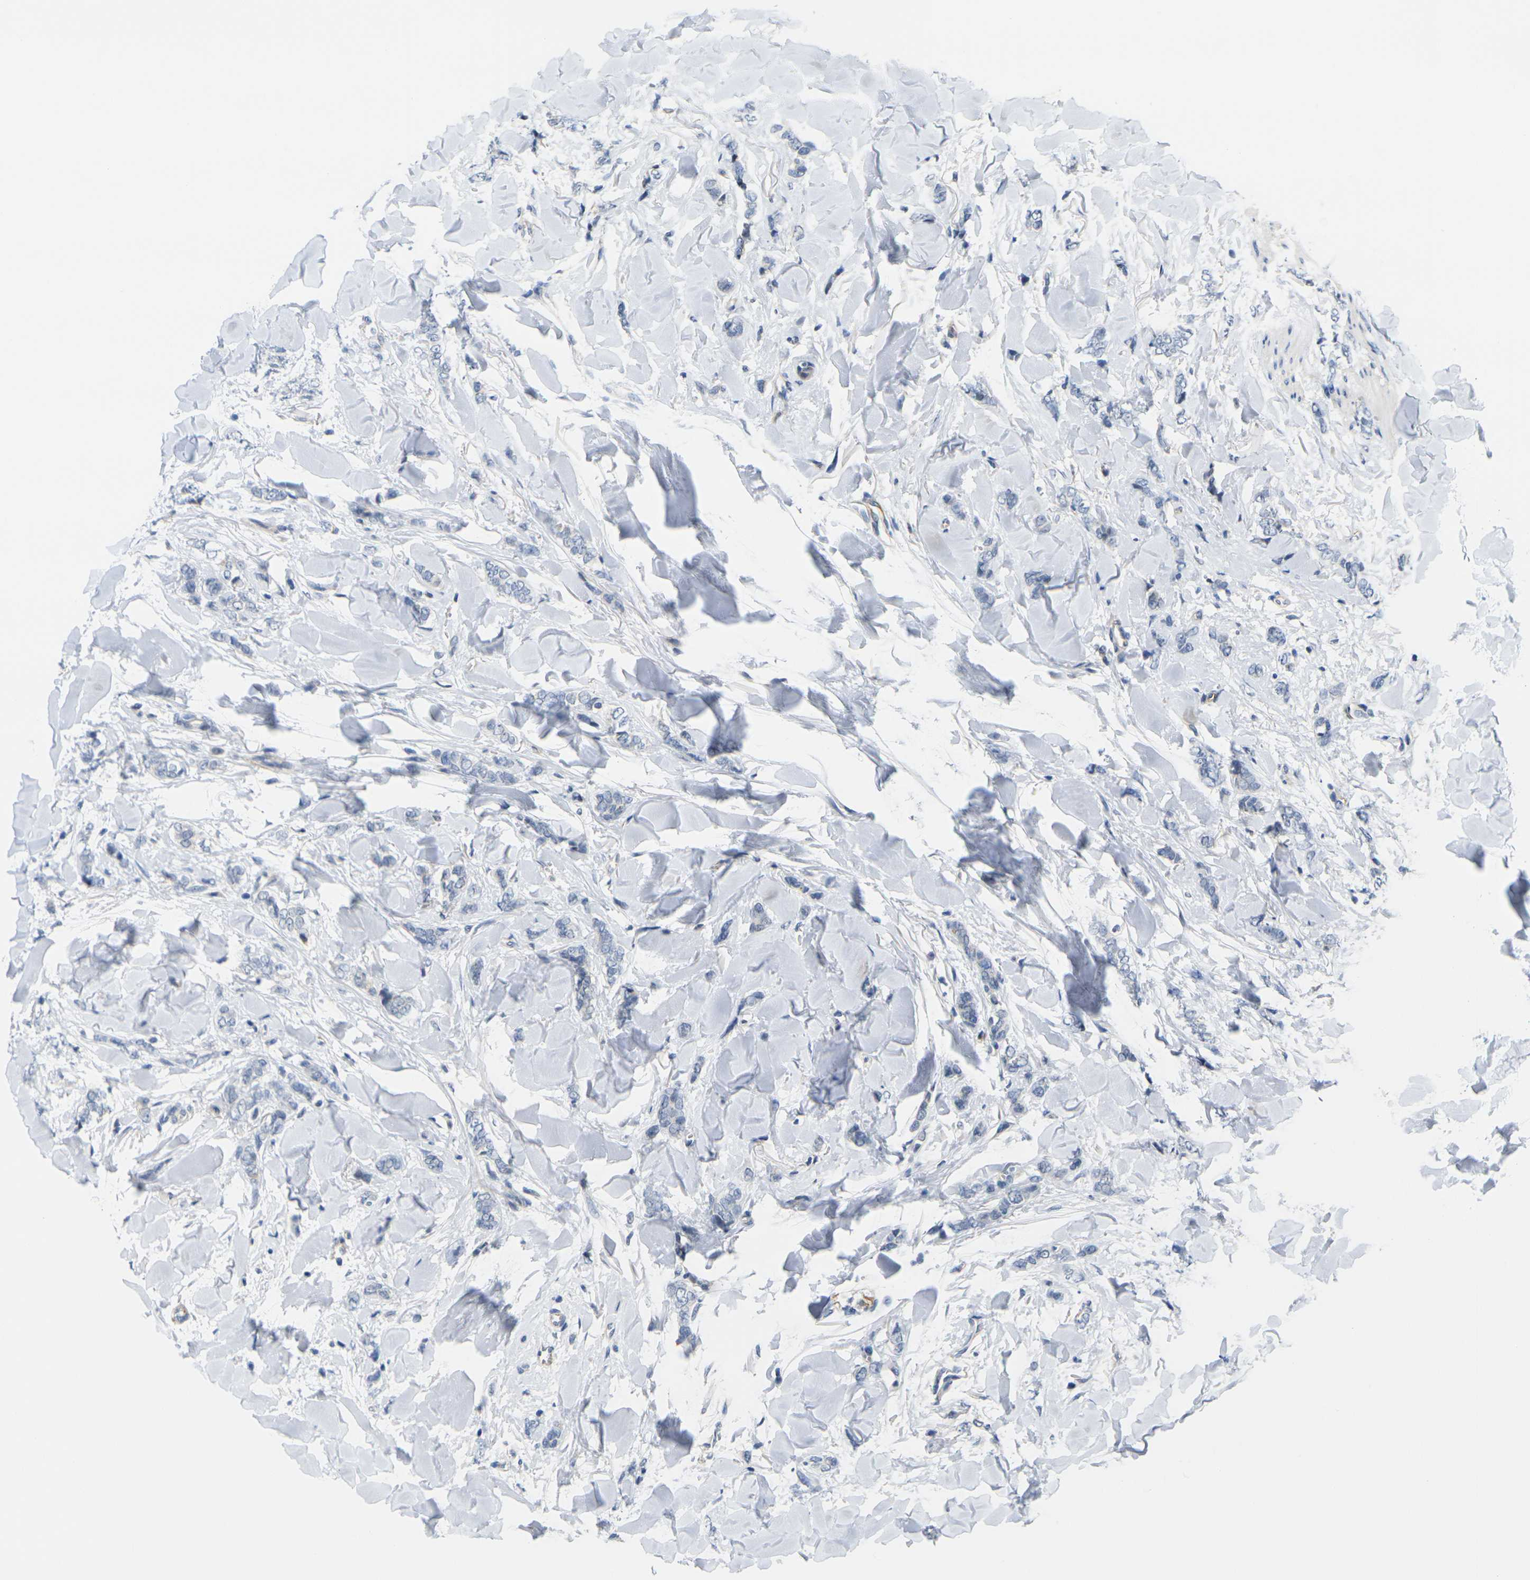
{"staining": {"intensity": "negative", "quantity": "none", "location": "none"}, "tissue": "breast cancer", "cell_type": "Tumor cells", "image_type": "cancer", "snomed": [{"axis": "morphology", "description": "Lobular carcinoma"}, {"axis": "topography", "description": "Skin"}, {"axis": "topography", "description": "Breast"}], "caption": "DAB immunohistochemical staining of human breast lobular carcinoma displays no significant staining in tumor cells.", "gene": "OTOF", "patient": {"sex": "female", "age": 46}}